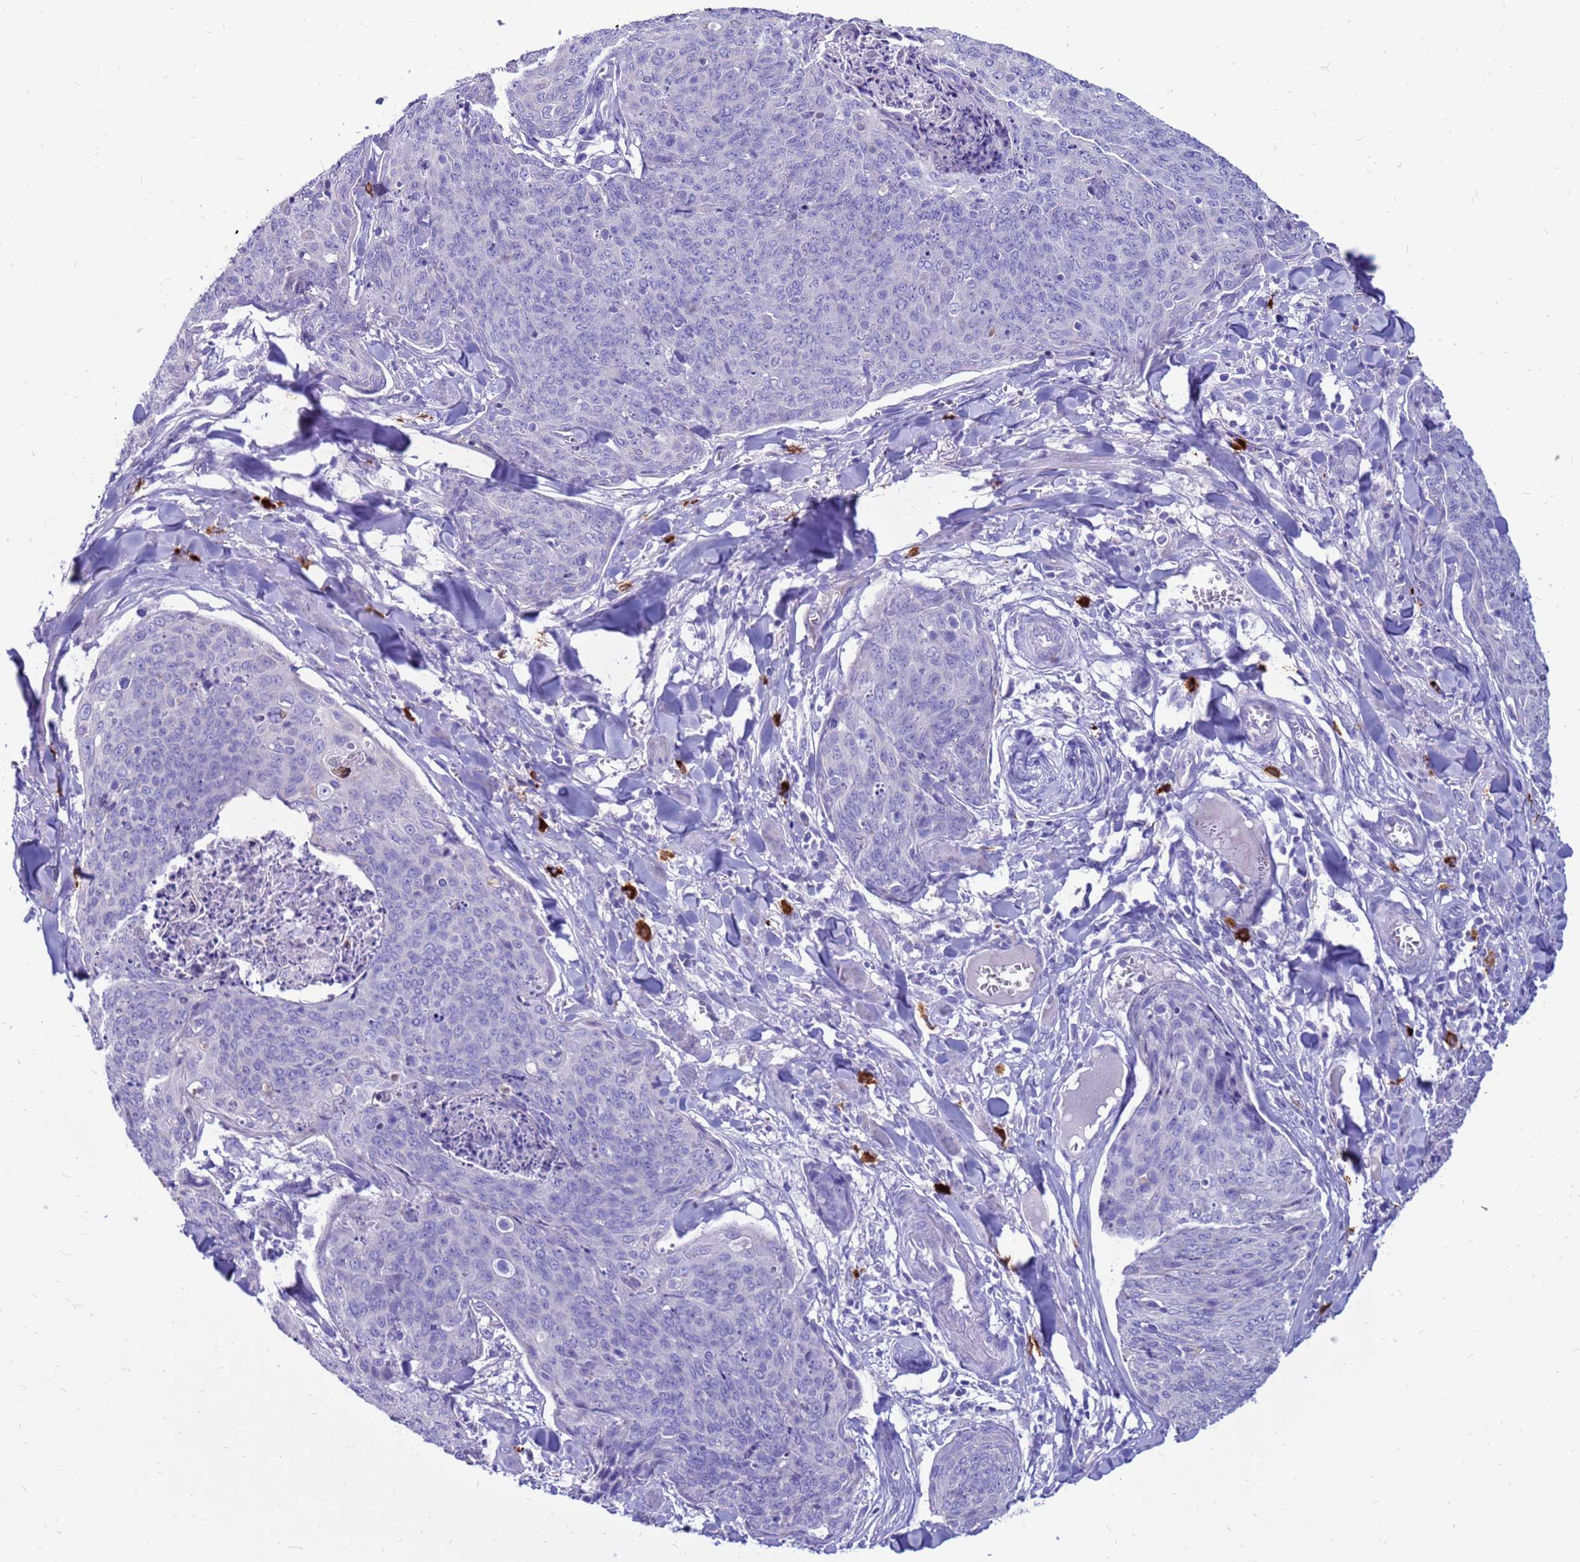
{"staining": {"intensity": "negative", "quantity": "none", "location": "none"}, "tissue": "skin cancer", "cell_type": "Tumor cells", "image_type": "cancer", "snomed": [{"axis": "morphology", "description": "Squamous cell carcinoma, NOS"}, {"axis": "topography", "description": "Skin"}, {"axis": "topography", "description": "Vulva"}], "caption": "A high-resolution photomicrograph shows immunohistochemistry staining of squamous cell carcinoma (skin), which shows no significant expression in tumor cells.", "gene": "PDE10A", "patient": {"sex": "female", "age": 85}}